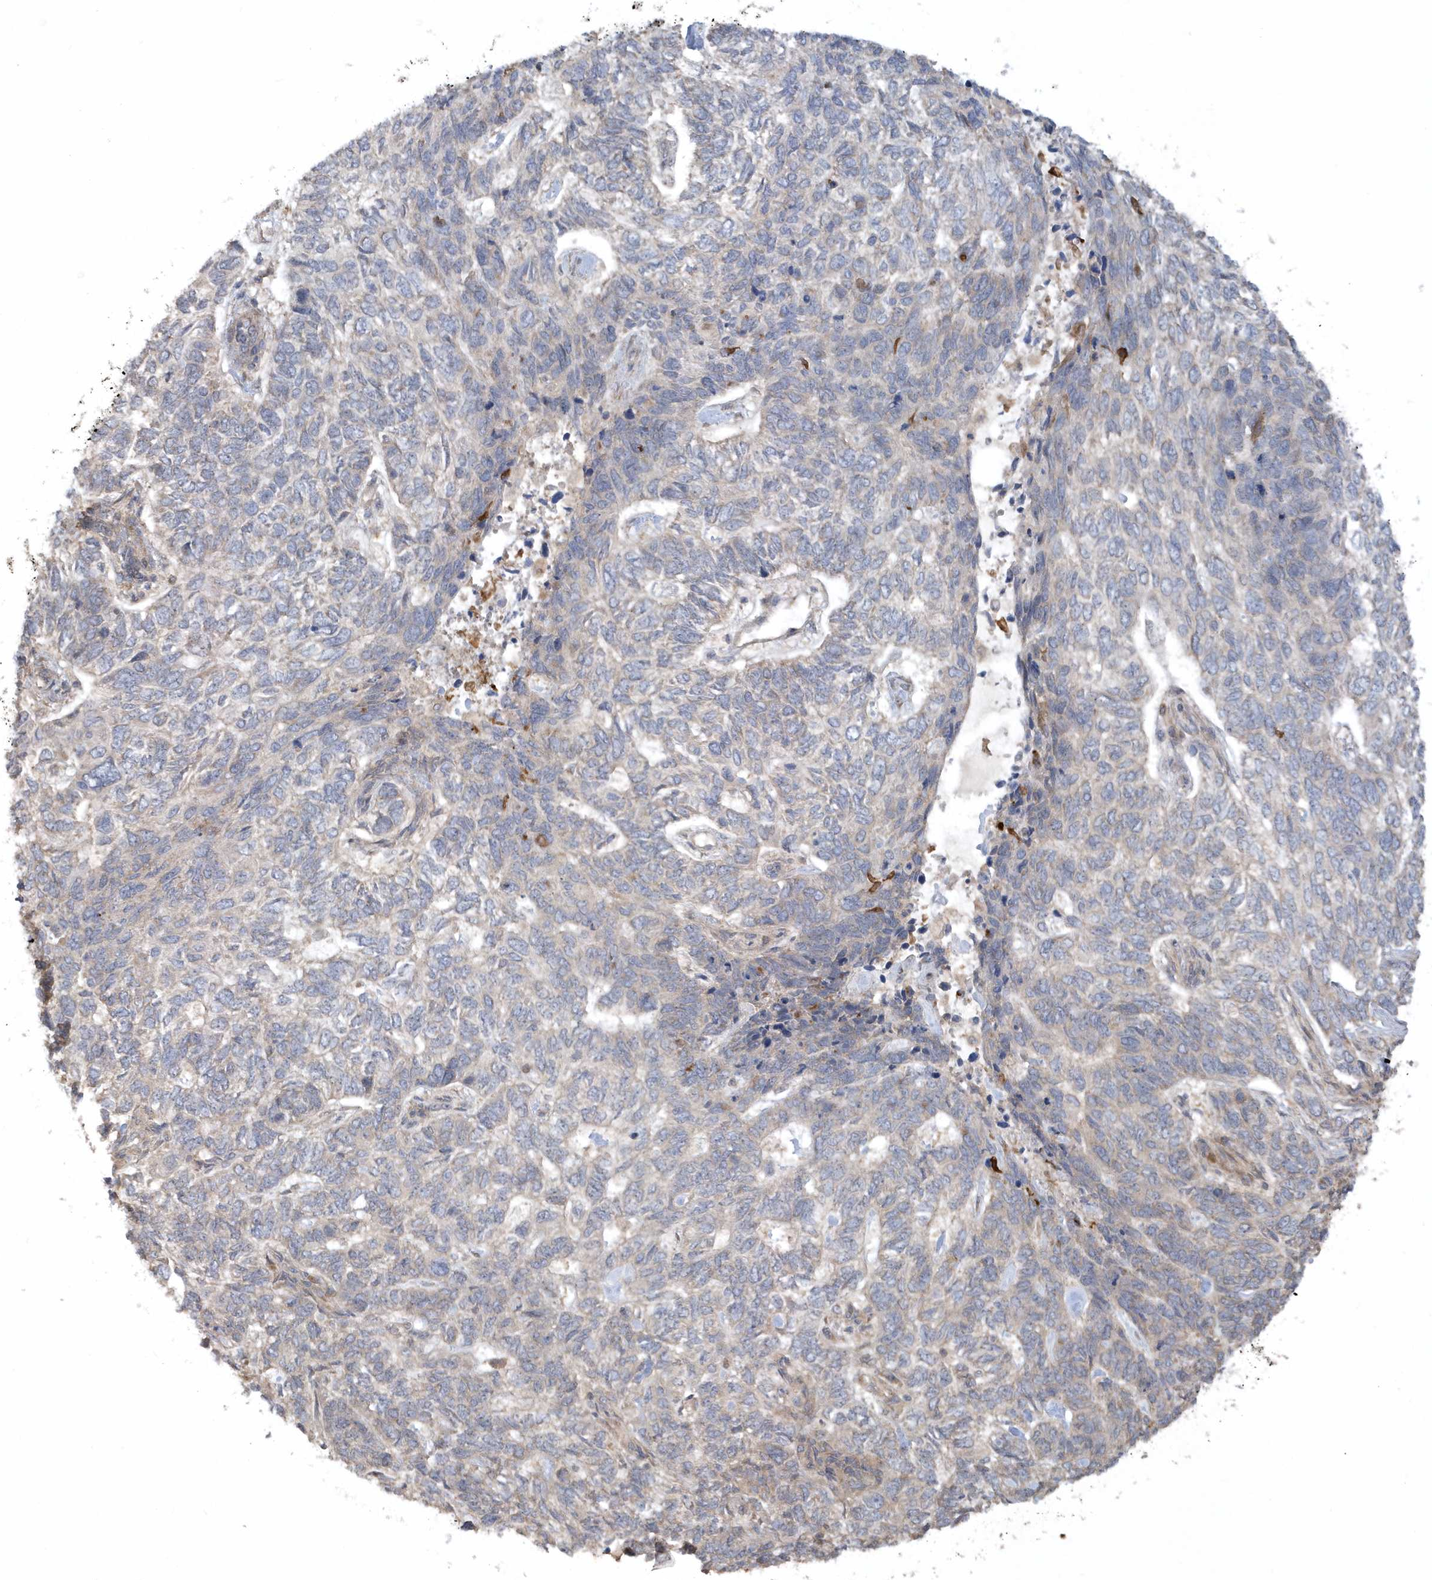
{"staining": {"intensity": "negative", "quantity": "none", "location": "none"}, "tissue": "skin cancer", "cell_type": "Tumor cells", "image_type": "cancer", "snomed": [{"axis": "morphology", "description": "Basal cell carcinoma"}, {"axis": "topography", "description": "Skin"}], "caption": "IHC of human skin cancer displays no positivity in tumor cells.", "gene": "THG1L", "patient": {"sex": "female", "age": 65}}